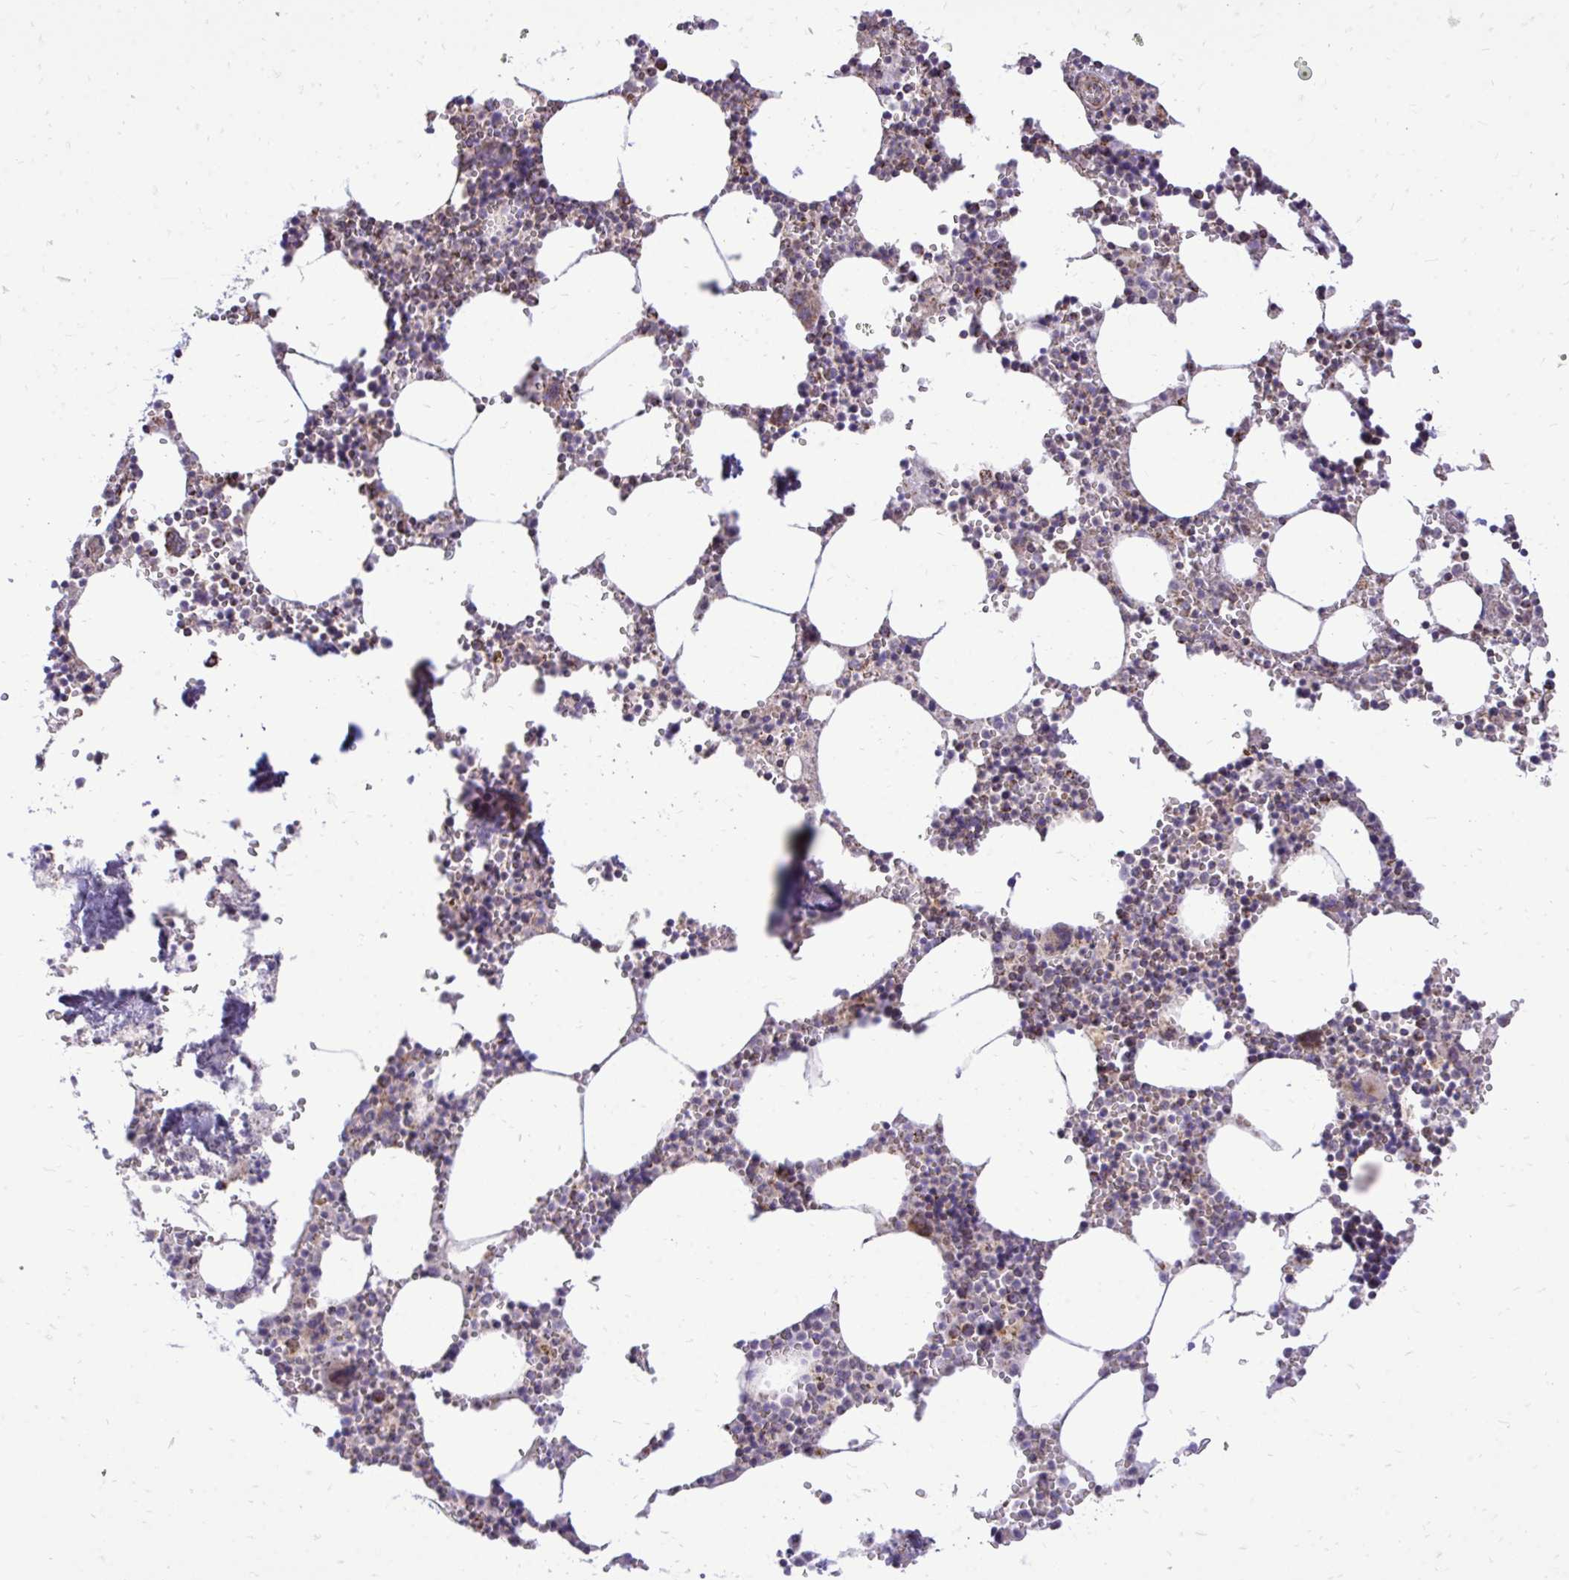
{"staining": {"intensity": "moderate", "quantity": "<25%", "location": "cytoplasmic/membranous"}, "tissue": "bone marrow", "cell_type": "Hematopoietic cells", "image_type": "normal", "snomed": [{"axis": "morphology", "description": "Normal tissue, NOS"}, {"axis": "topography", "description": "Bone marrow"}], "caption": "IHC staining of normal bone marrow, which shows low levels of moderate cytoplasmic/membranous staining in about <25% of hematopoietic cells indicating moderate cytoplasmic/membranous protein expression. The staining was performed using DAB (3,3'-diaminobenzidine) (brown) for protein detection and nuclei were counterstained in hematoxylin (blue).", "gene": "UBE2C", "patient": {"sex": "male", "age": 54}}